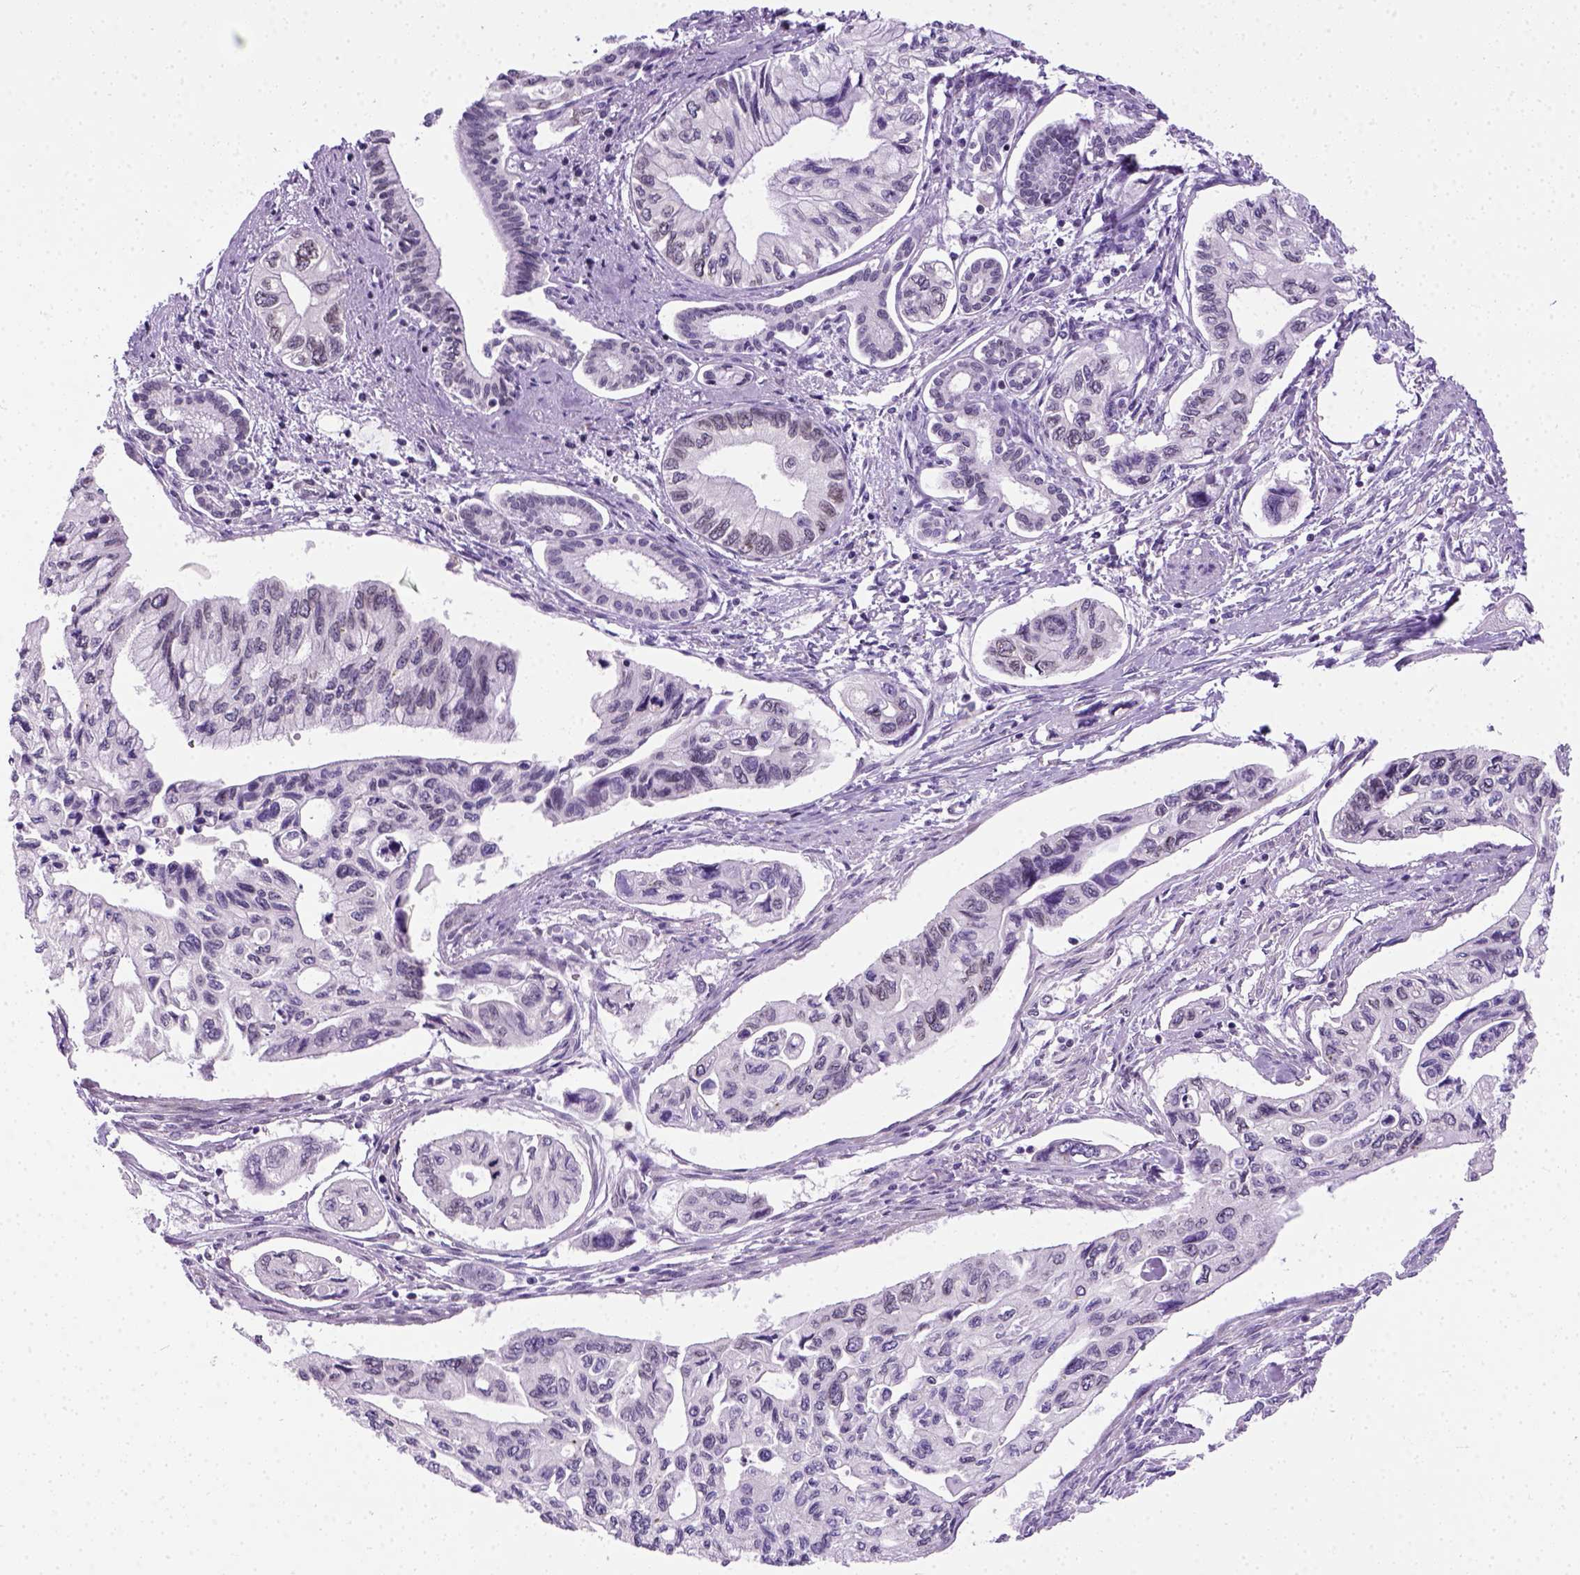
{"staining": {"intensity": "negative", "quantity": "none", "location": "none"}, "tissue": "pancreatic cancer", "cell_type": "Tumor cells", "image_type": "cancer", "snomed": [{"axis": "morphology", "description": "Adenocarcinoma, NOS"}, {"axis": "topography", "description": "Pancreas"}], "caption": "Immunohistochemistry (IHC) photomicrograph of neoplastic tissue: human pancreatic adenocarcinoma stained with DAB (3,3'-diaminobenzidine) exhibits no significant protein positivity in tumor cells.", "gene": "FAM184B", "patient": {"sex": "female", "age": 76}}